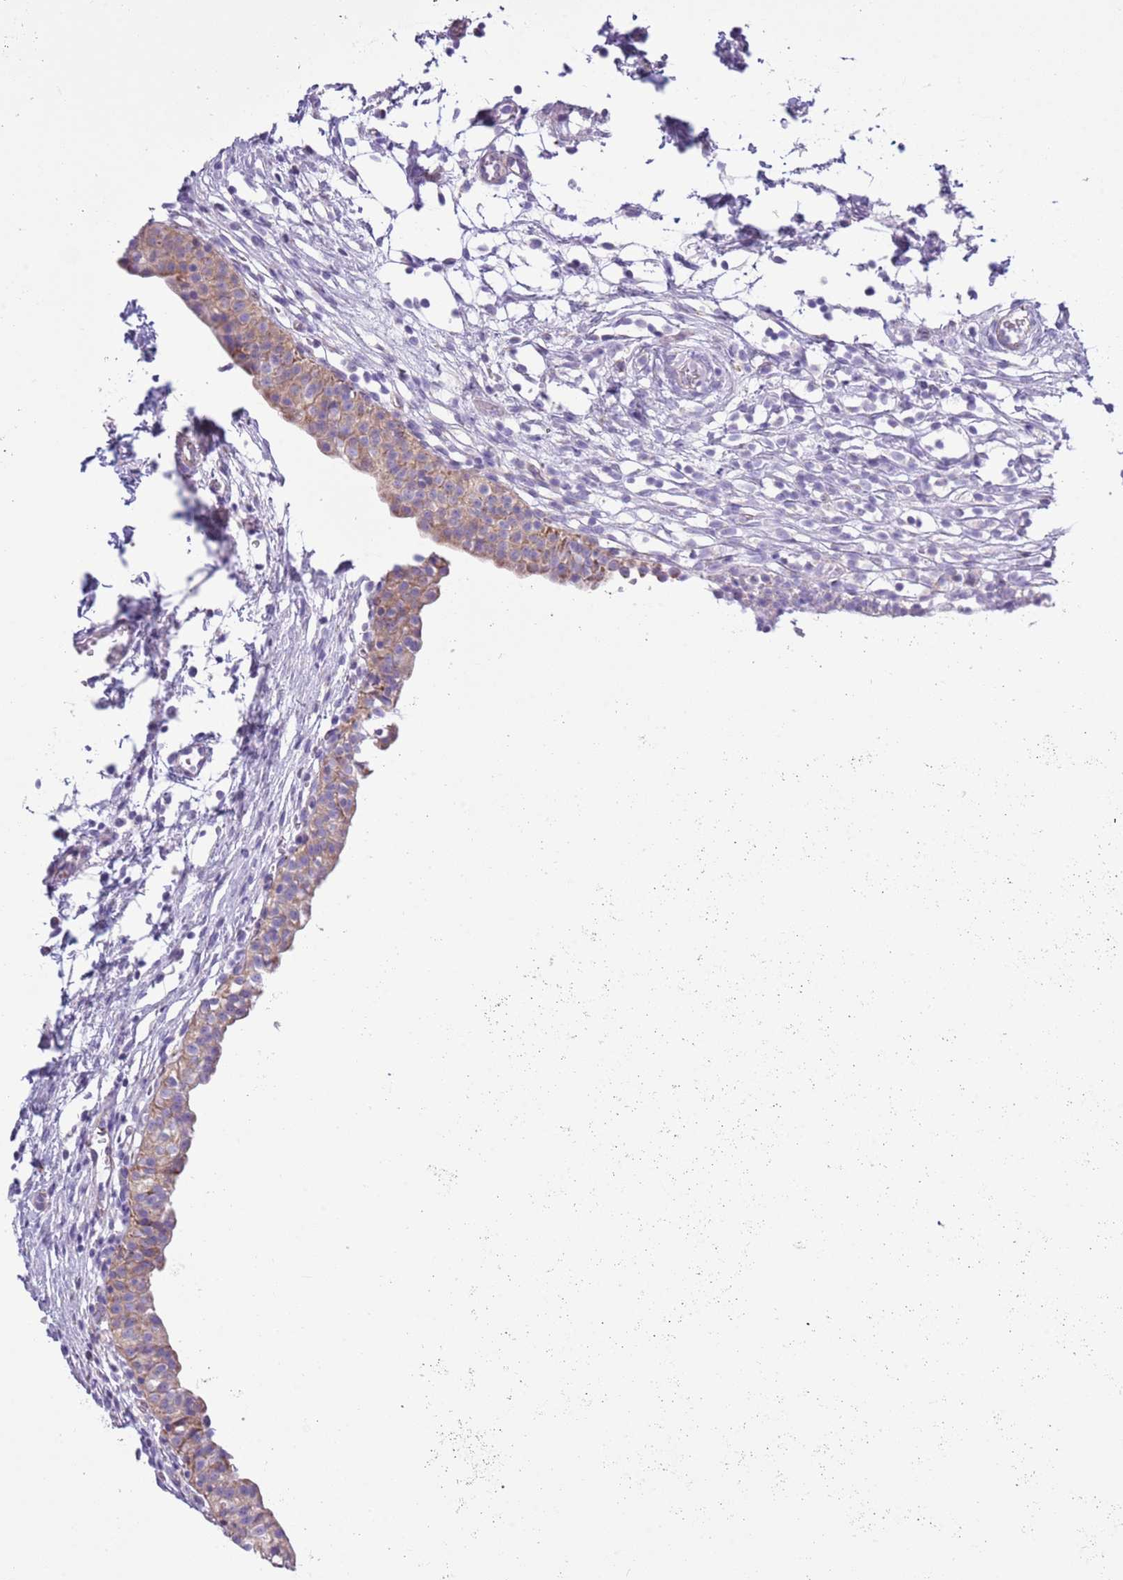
{"staining": {"intensity": "moderate", "quantity": "25%-75%", "location": "cytoplasmic/membranous"}, "tissue": "urinary bladder", "cell_type": "Urothelial cells", "image_type": "normal", "snomed": [{"axis": "morphology", "description": "Normal tissue, NOS"}, {"axis": "topography", "description": "Urinary bladder"}, {"axis": "topography", "description": "Peripheral nerve tissue"}], "caption": "IHC (DAB (3,3'-diaminobenzidine)) staining of unremarkable urinary bladder displays moderate cytoplasmic/membranous protein expression in approximately 25%-75% of urothelial cells.", "gene": "MOCOS", "patient": {"sex": "male", "age": 55}}